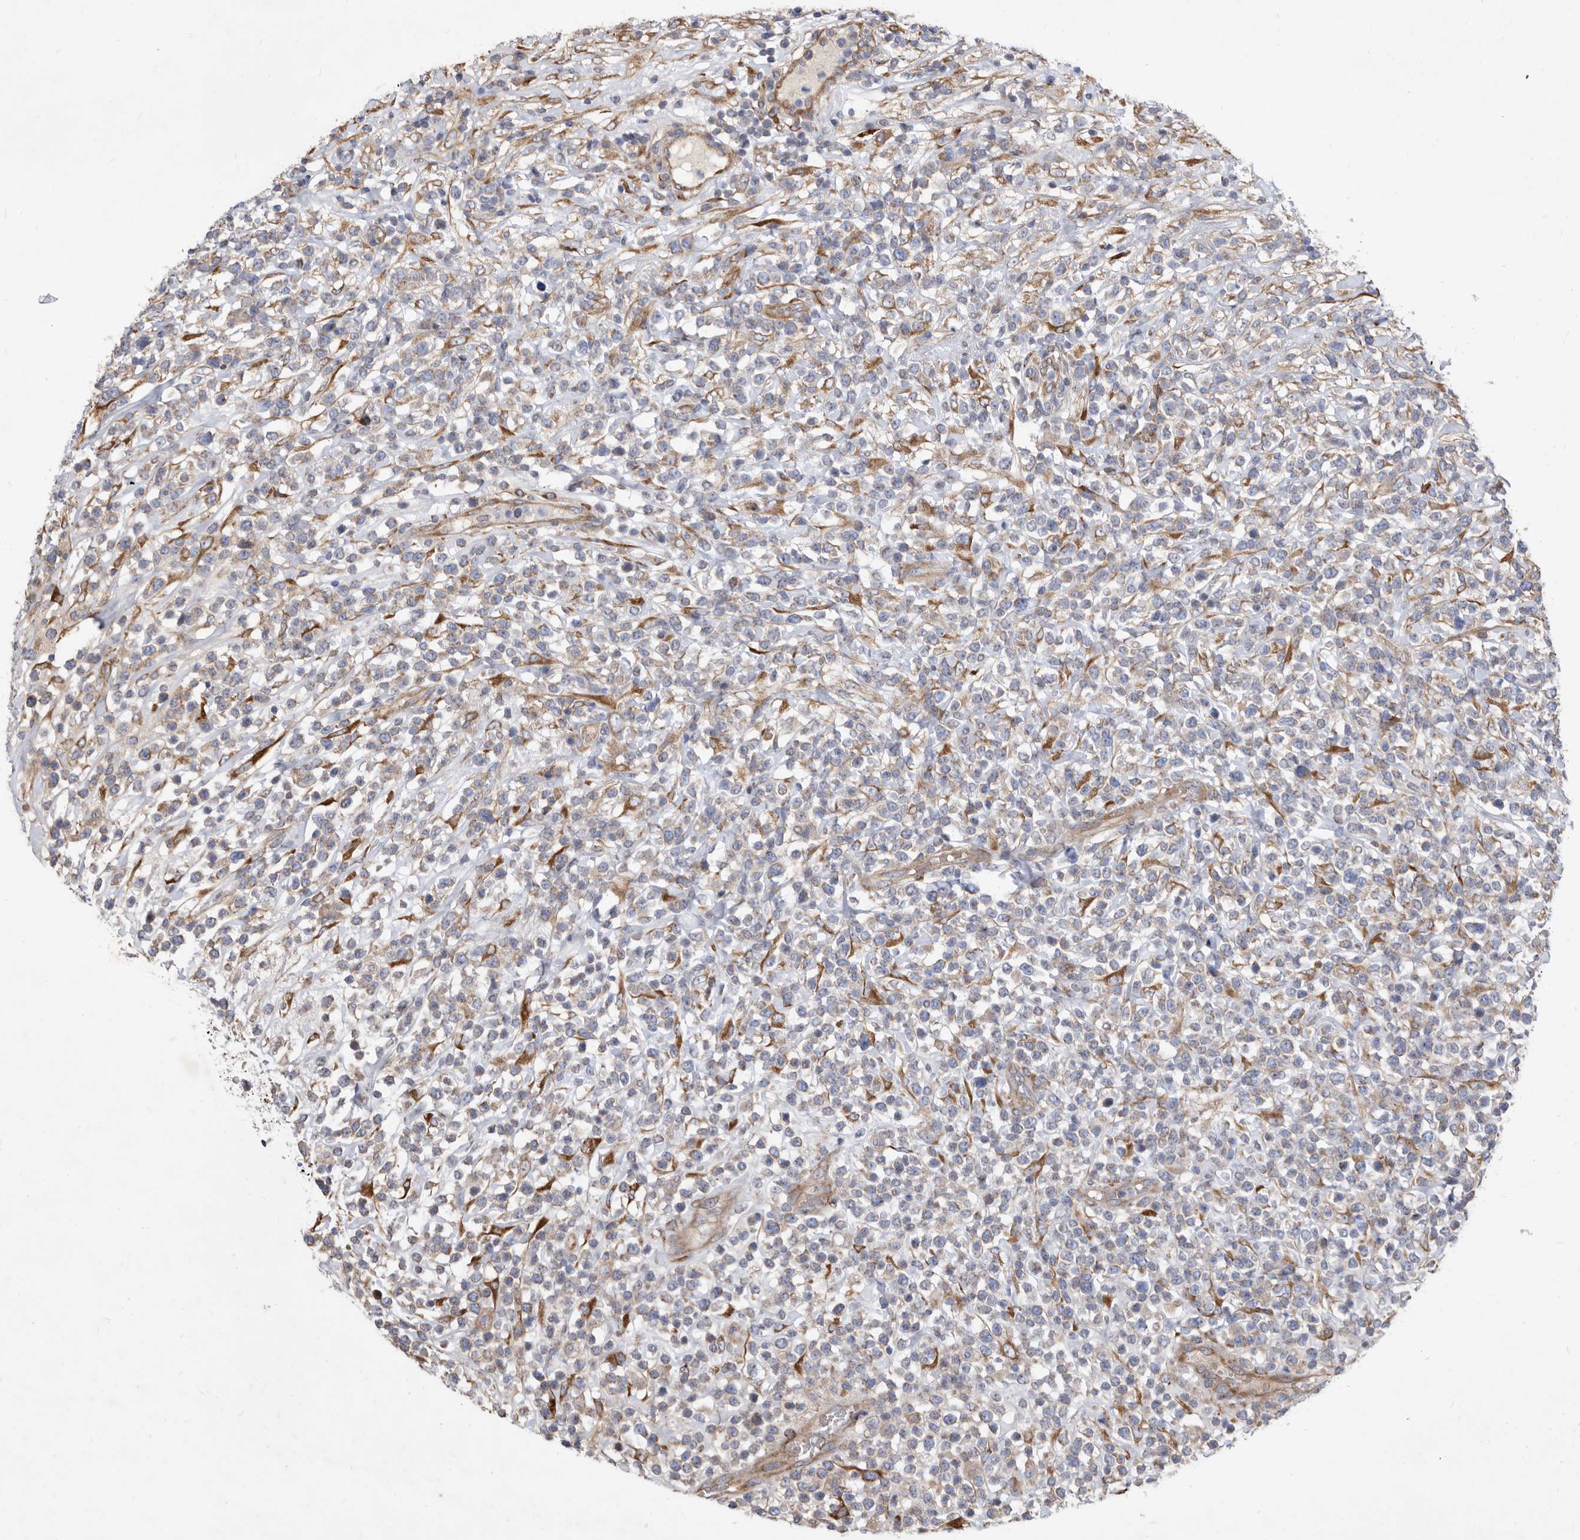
{"staining": {"intensity": "weak", "quantity": "<25%", "location": "cytoplasmic/membranous"}, "tissue": "lymphoma", "cell_type": "Tumor cells", "image_type": "cancer", "snomed": [{"axis": "morphology", "description": "Malignant lymphoma, non-Hodgkin's type, High grade"}, {"axis": "topography", "description": "Colon"}], "caption": "A photomicrograph of lymphoma stained for a protein demonstrates no brown staining in tumor cells.", "gene": "ATP13A3", "patient": {"sex": "female", "age": 53}}